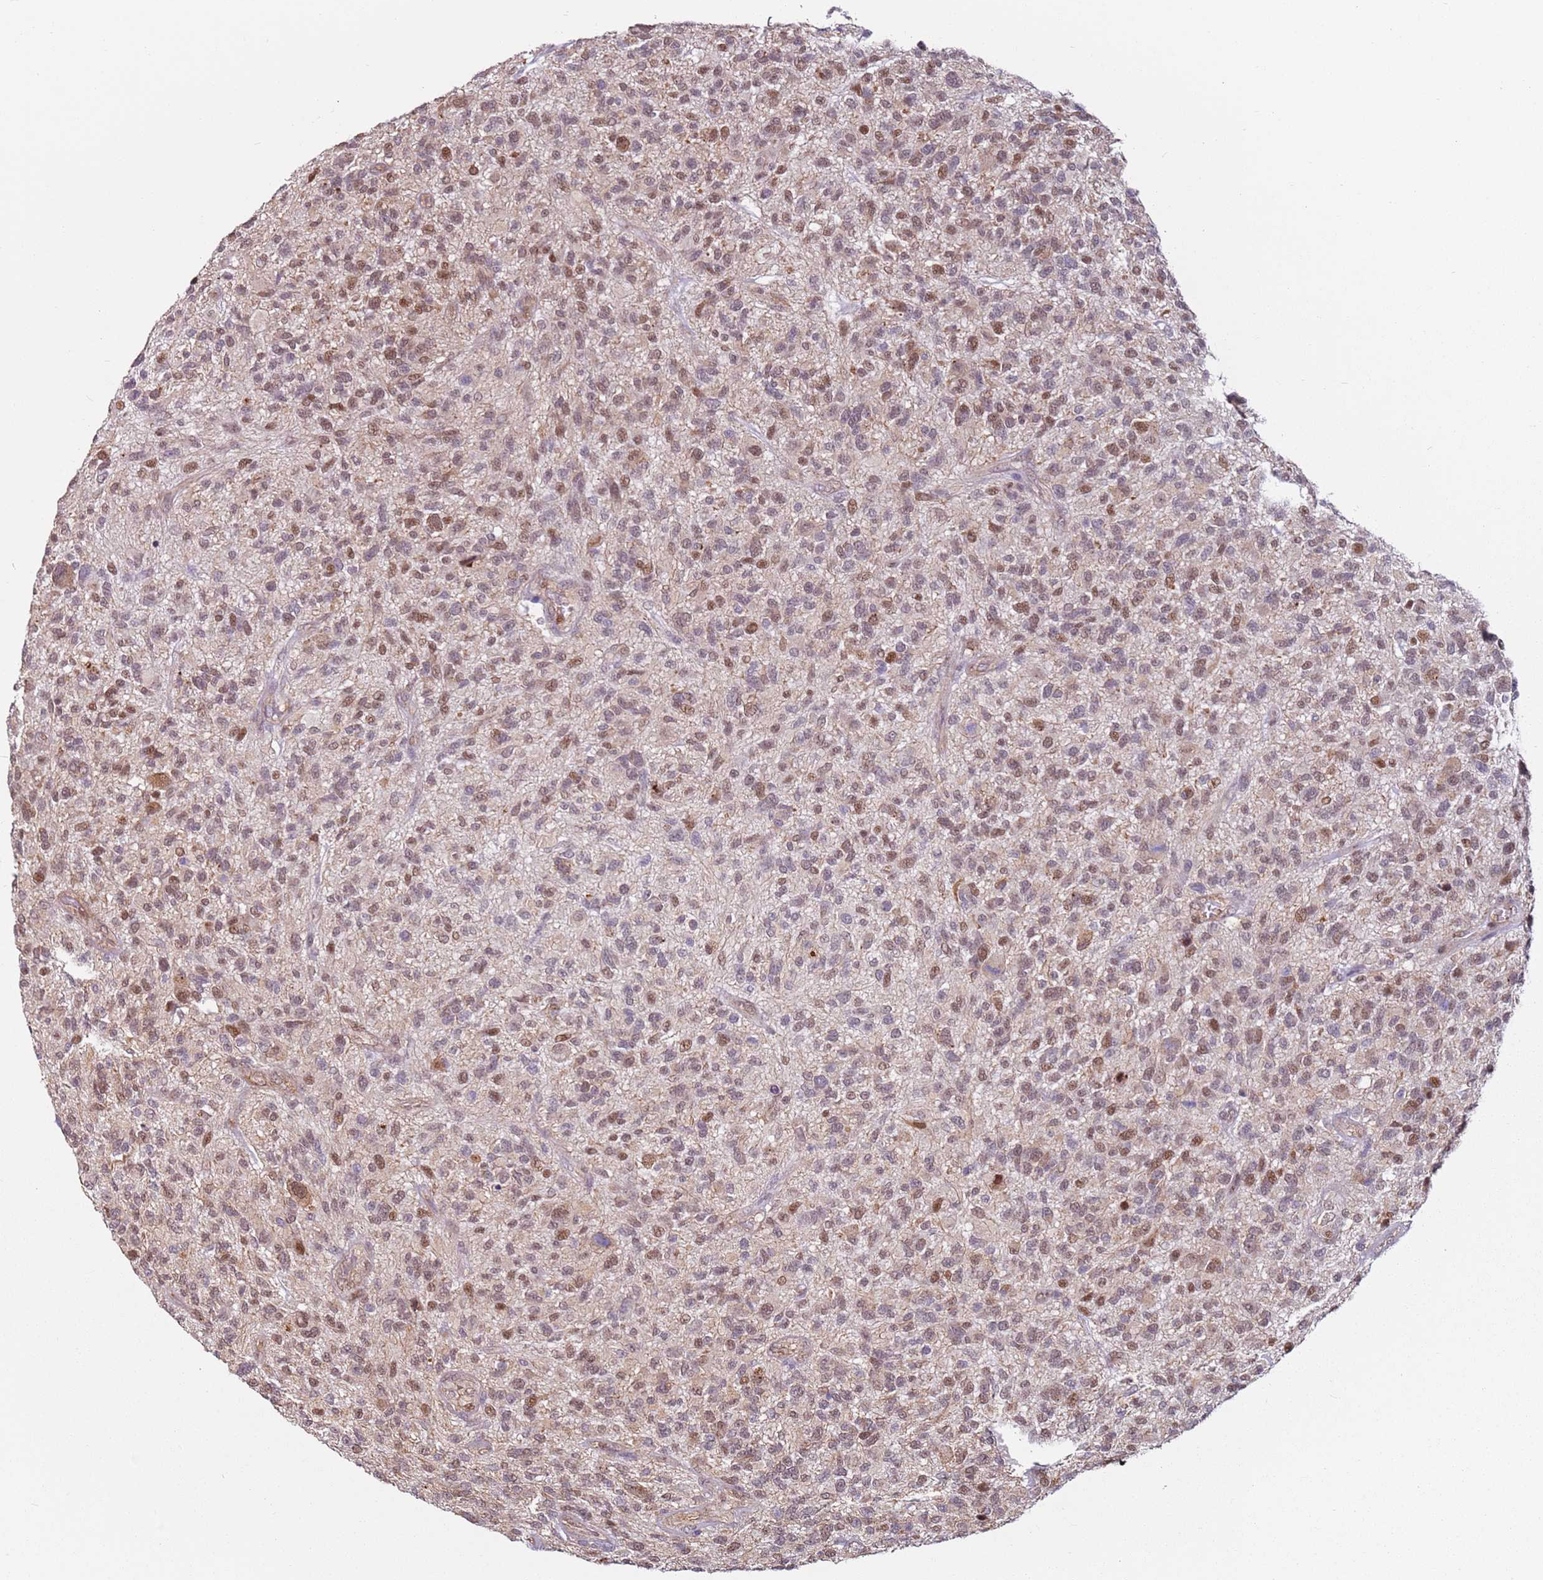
{"staining": {"intensity": "moderate", "quantity": ">75%", "location": "nuclear"}, "tissue": "glioma", "cell_type": "Tumor cells", "image_type": "cancer", "snomed": [{"axis": "morphology", "description": "Glioma, malignant, High grade"}, {"axis": "topography", "description": "Brain"}], "caption": "IHC (DAB (3,3'-diaminobenzidine)) staining of glioma demonstrates moderate nuclear protein positivity in approximately >75% of tumor cells.", "gene": "PSMD4", "patient": {"sex": "male", "age": 47}}